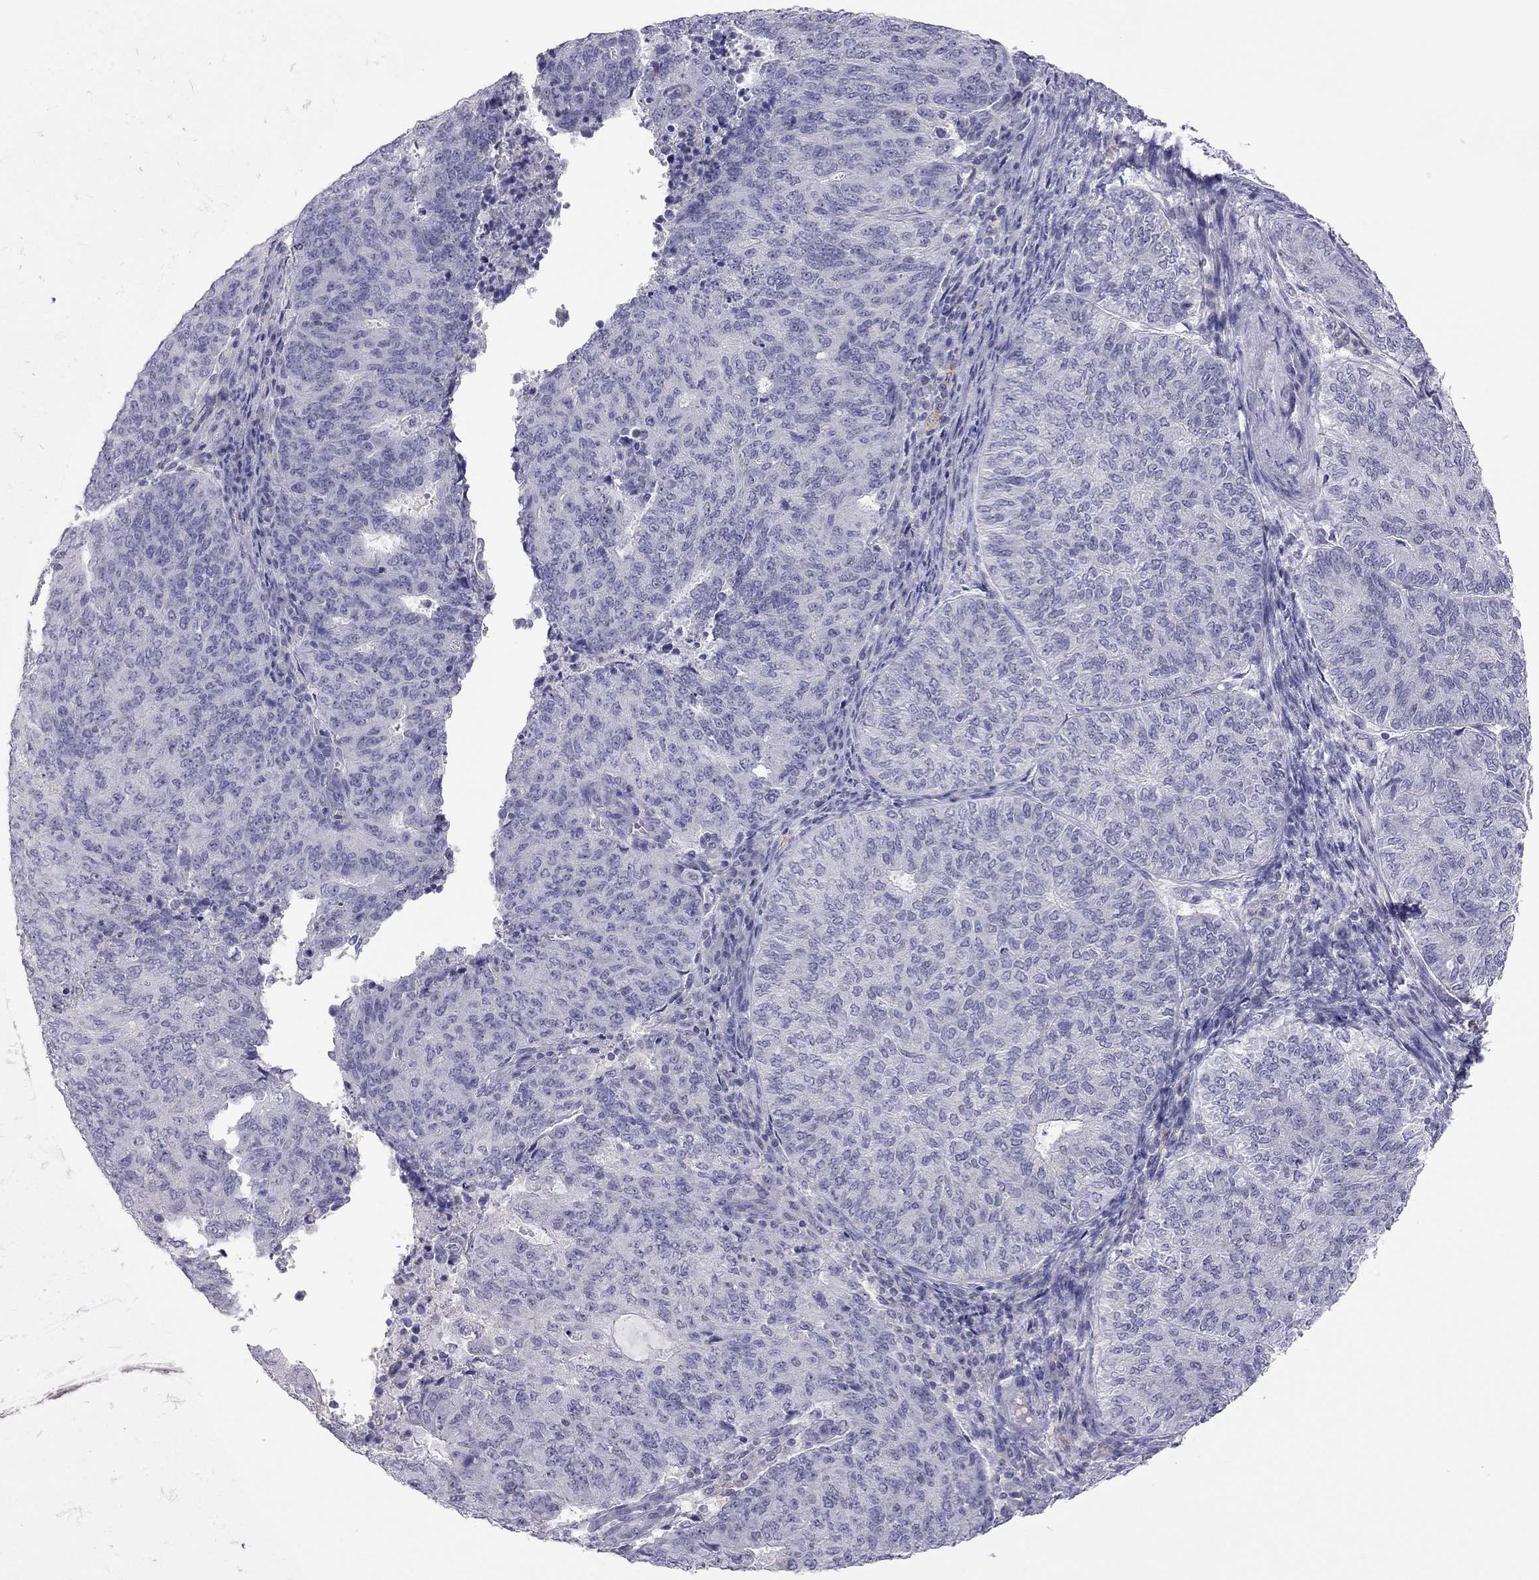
{"staining": {"intensity": "negative", "quantity": "none", "location": "none"}, "tissue": "endometrial cancer", "cell_type": "Tumor cells", "image_type": "cancer", "snomed": [{"axis": "morphology", "description": "Adenocarcinoma, NOS"}, {"axis": "topography", "description": "Endometrium"}], "caption": "This is a image of IHC staining of endometrial cancer, which shows no positivity in tumor cells.", "gene": "ADORA2A", "patient": {"sex": "female", "age": 82}}